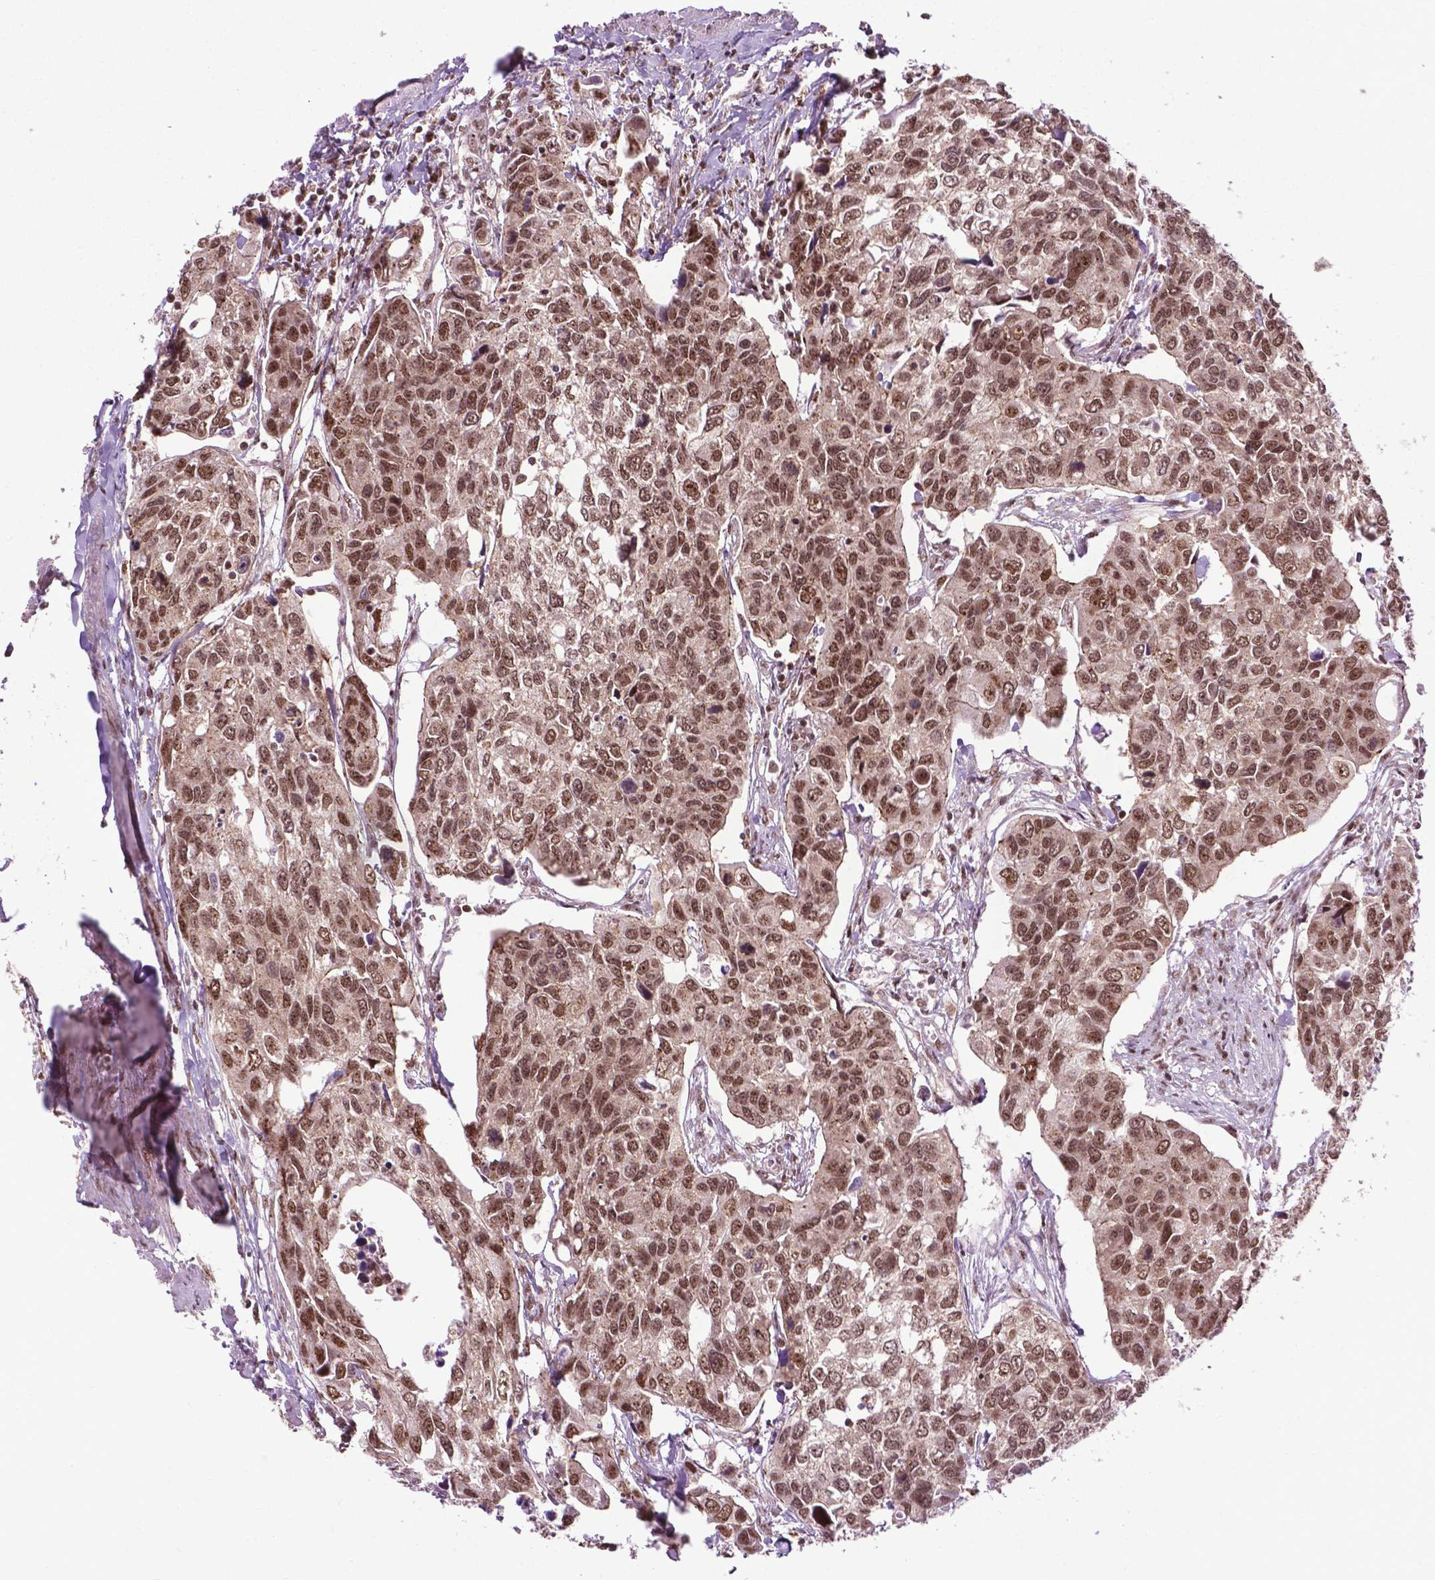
{"staining": {"intensity": "strong", "quantity": ">75%", "location": "nuclear"}, "tissue": "urothelial cancer", "cell_type": "Tumor cells", "image_type": "cancer", "snomed": [{"axis": "morphology", "description": "Urothelial carcinoma, High grade"}, {"axis": "topography", "description": "Urinary bladder"}], "caption": "An image showing strong nuclear expression in about >75% of tumor cells in urothelial carcinoma (high-grade), as visualized by brown immunohistochemical staining.", "gene": "EAF1", "patient": {"sex": "male", "age": 60}}